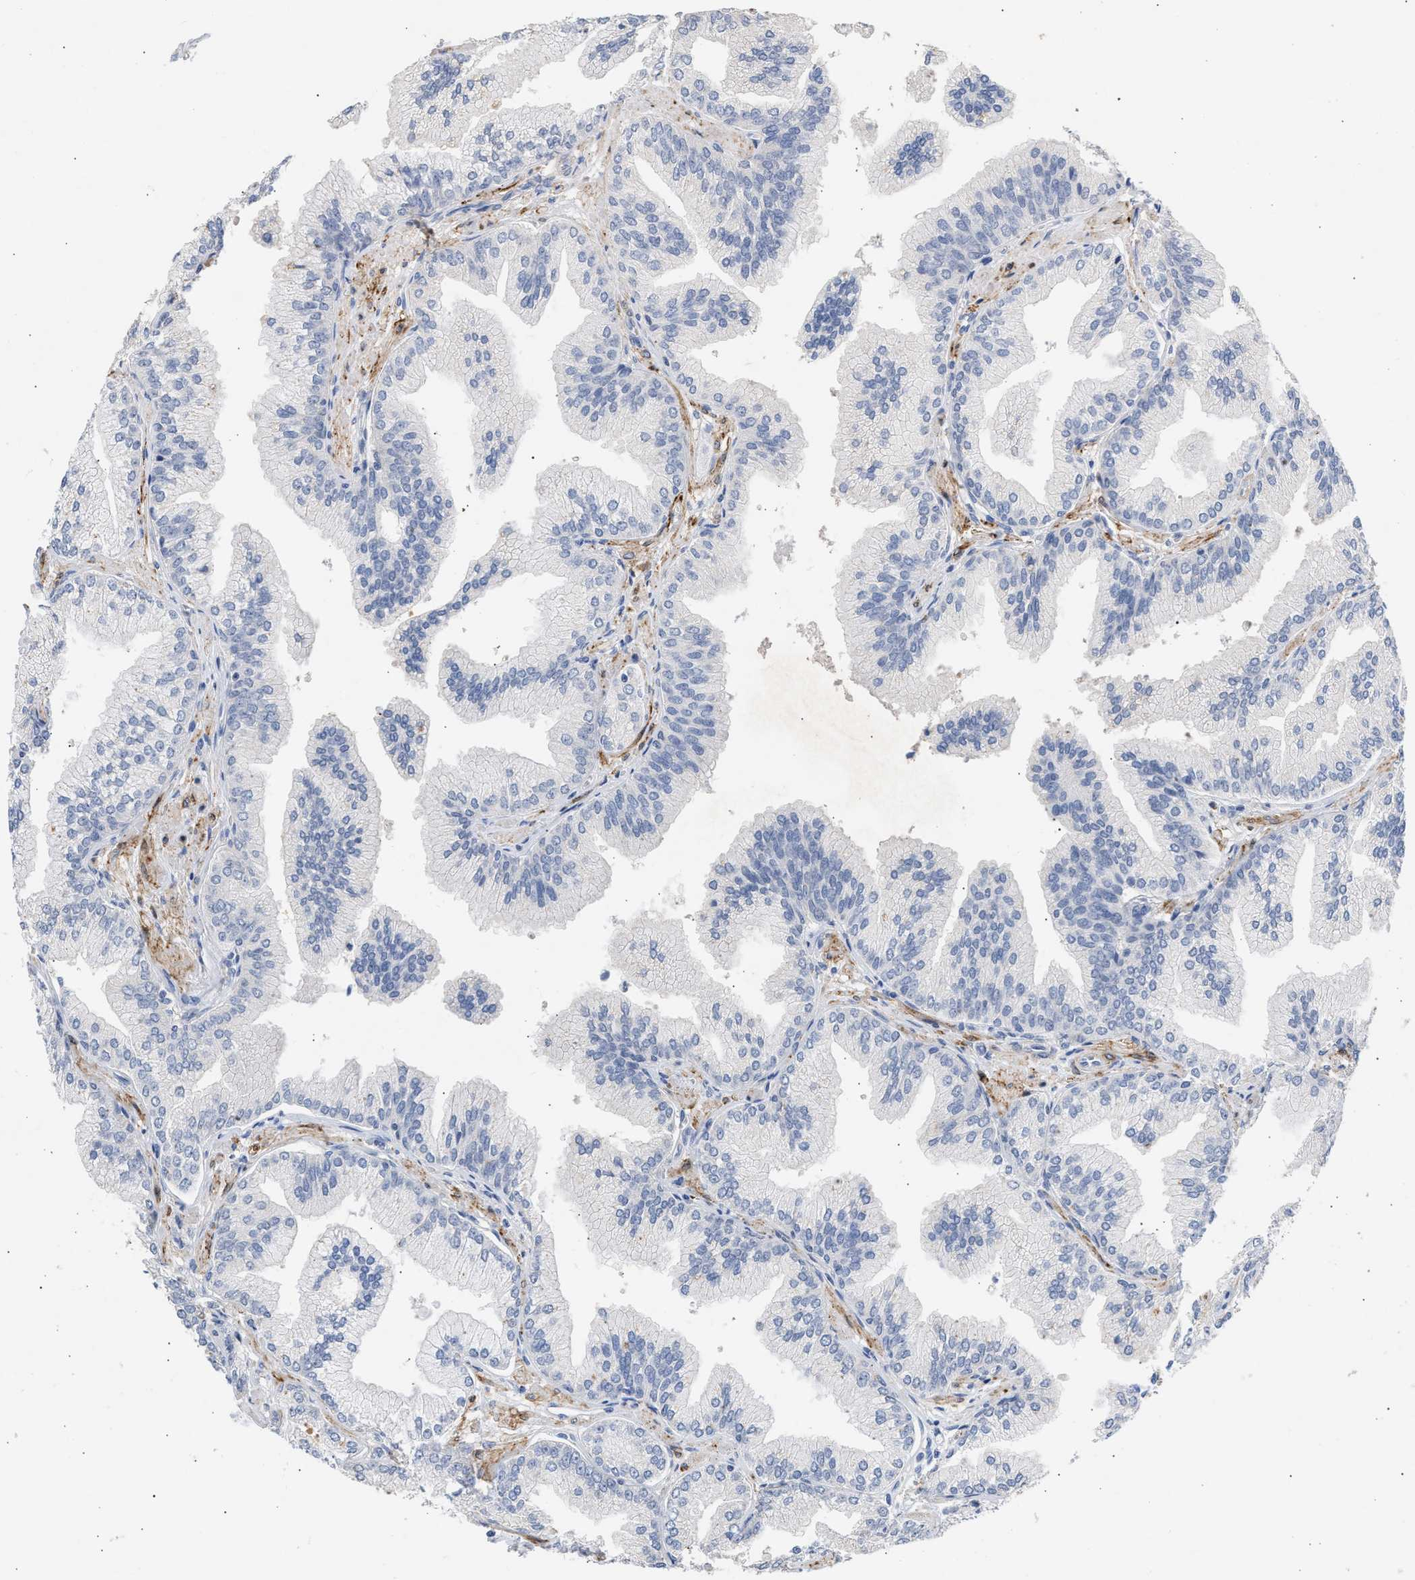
{"staining": {"intensity": "negative", "quantity": "none", "location": "none"}, "tissue": "prostate cancer", "cell_type": "Tumor cells", "image_type": "cancer", "snomed": [{"axis": "morphology", "description": "Adenocarcinoma, Low grade"}, {"axis": "topography", "description": "Prostate"}], "caption": "There is no significant staining in tumor cells of prostate cancer.", "gene": "SELENOM", "patient": {"sex": "male", "age": 52}}